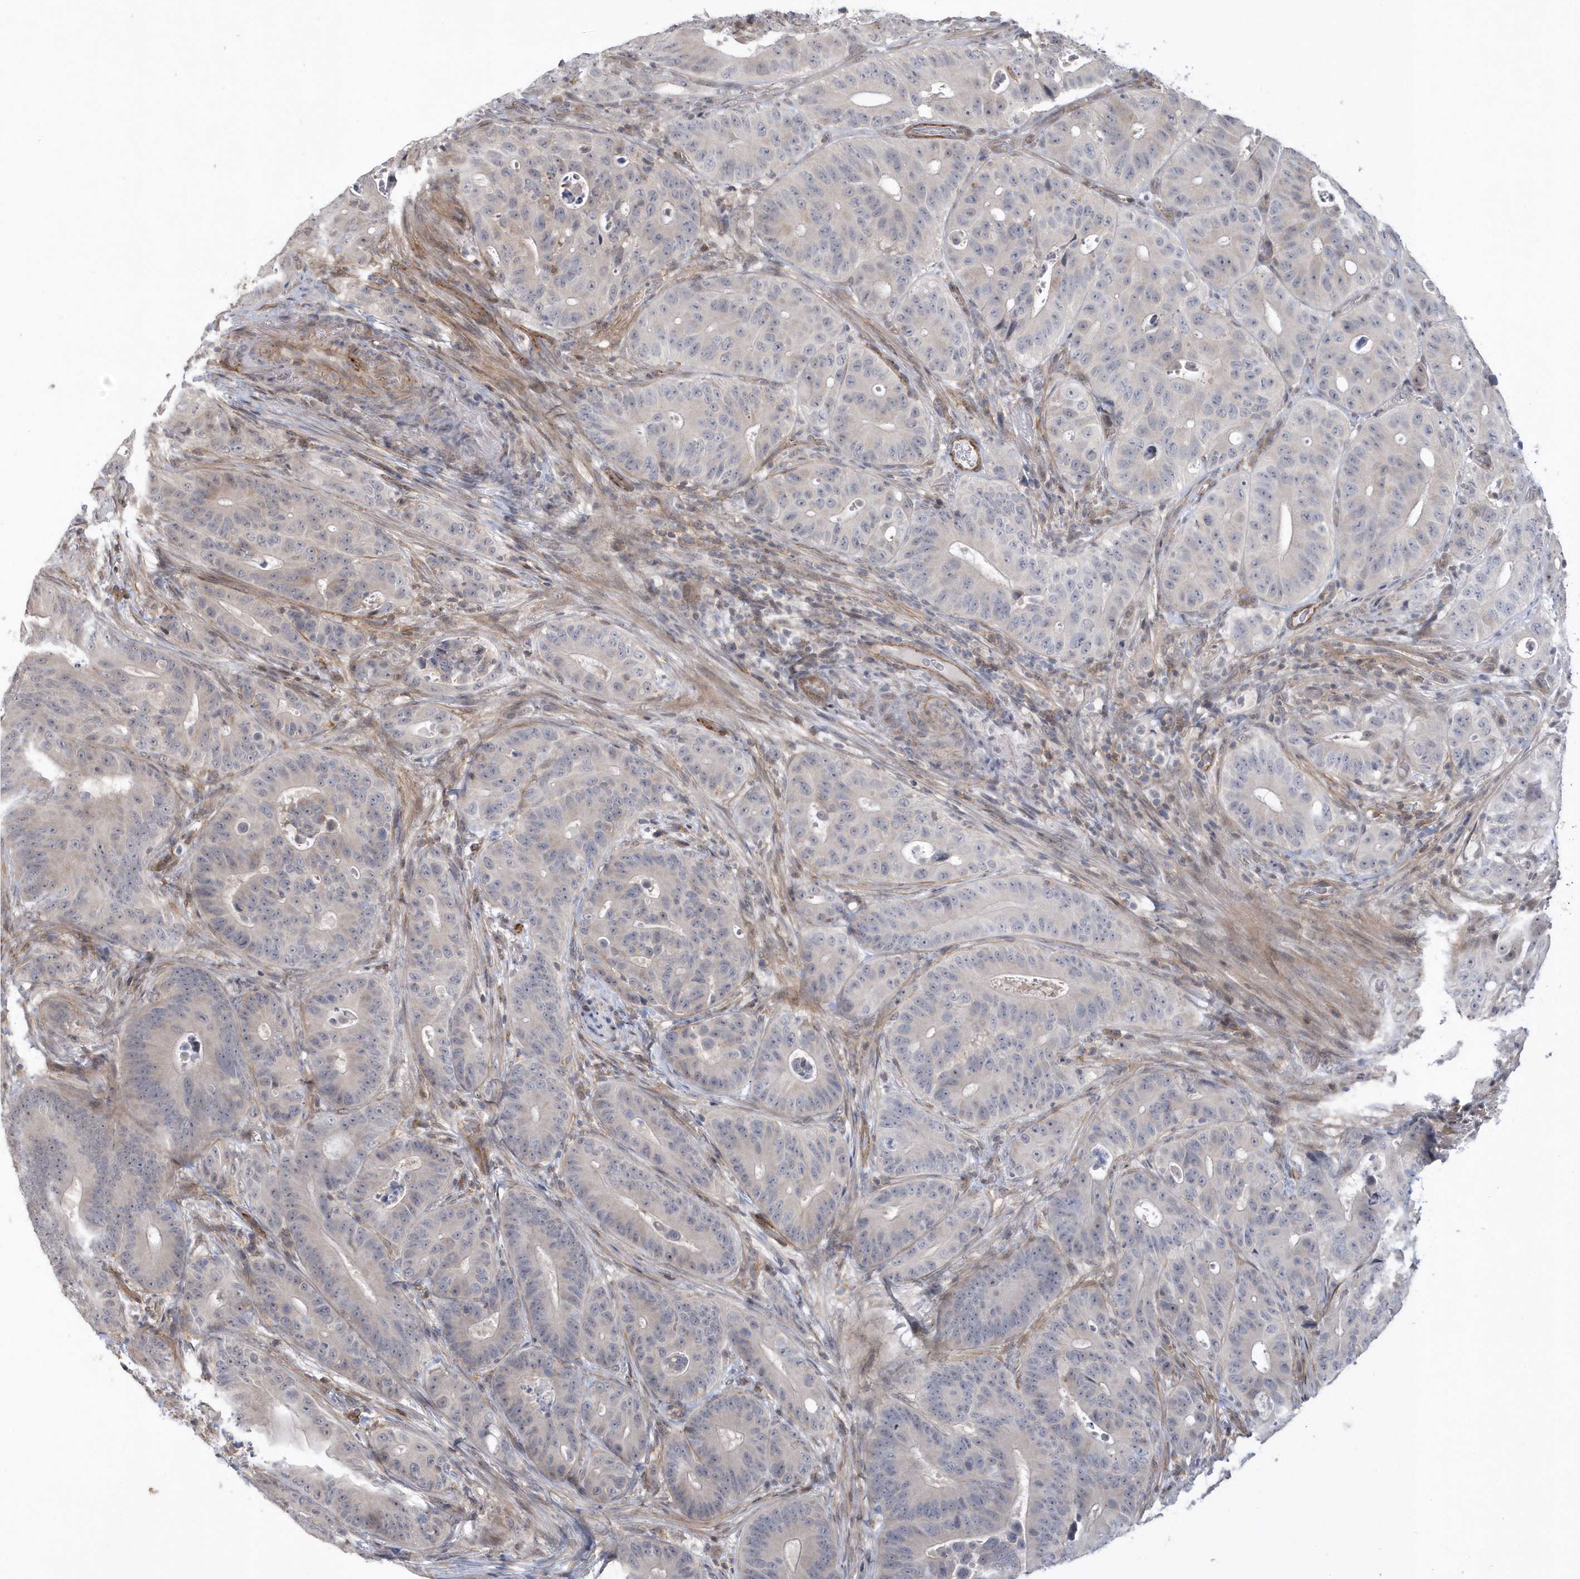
{"staining": {"intensity": "negative", "quantity": "none", "location": "none"}, "tissue": "colorectal cancer", "cell_type": "Tumor cells", "image_type": "cancer", "snomed": [{"axis": "morphology", "description": "Adenocarcinoma, NOS"}, {"axis": "topography", "description": "Colon"}], "caption": "IHC image of human colorectal cancer (adenocarcinoma) stained for a protein (brown), which displays no expression in tumor cells.", "gene": "CRIP3", "patient": {"sex": "male", "age": 83}}